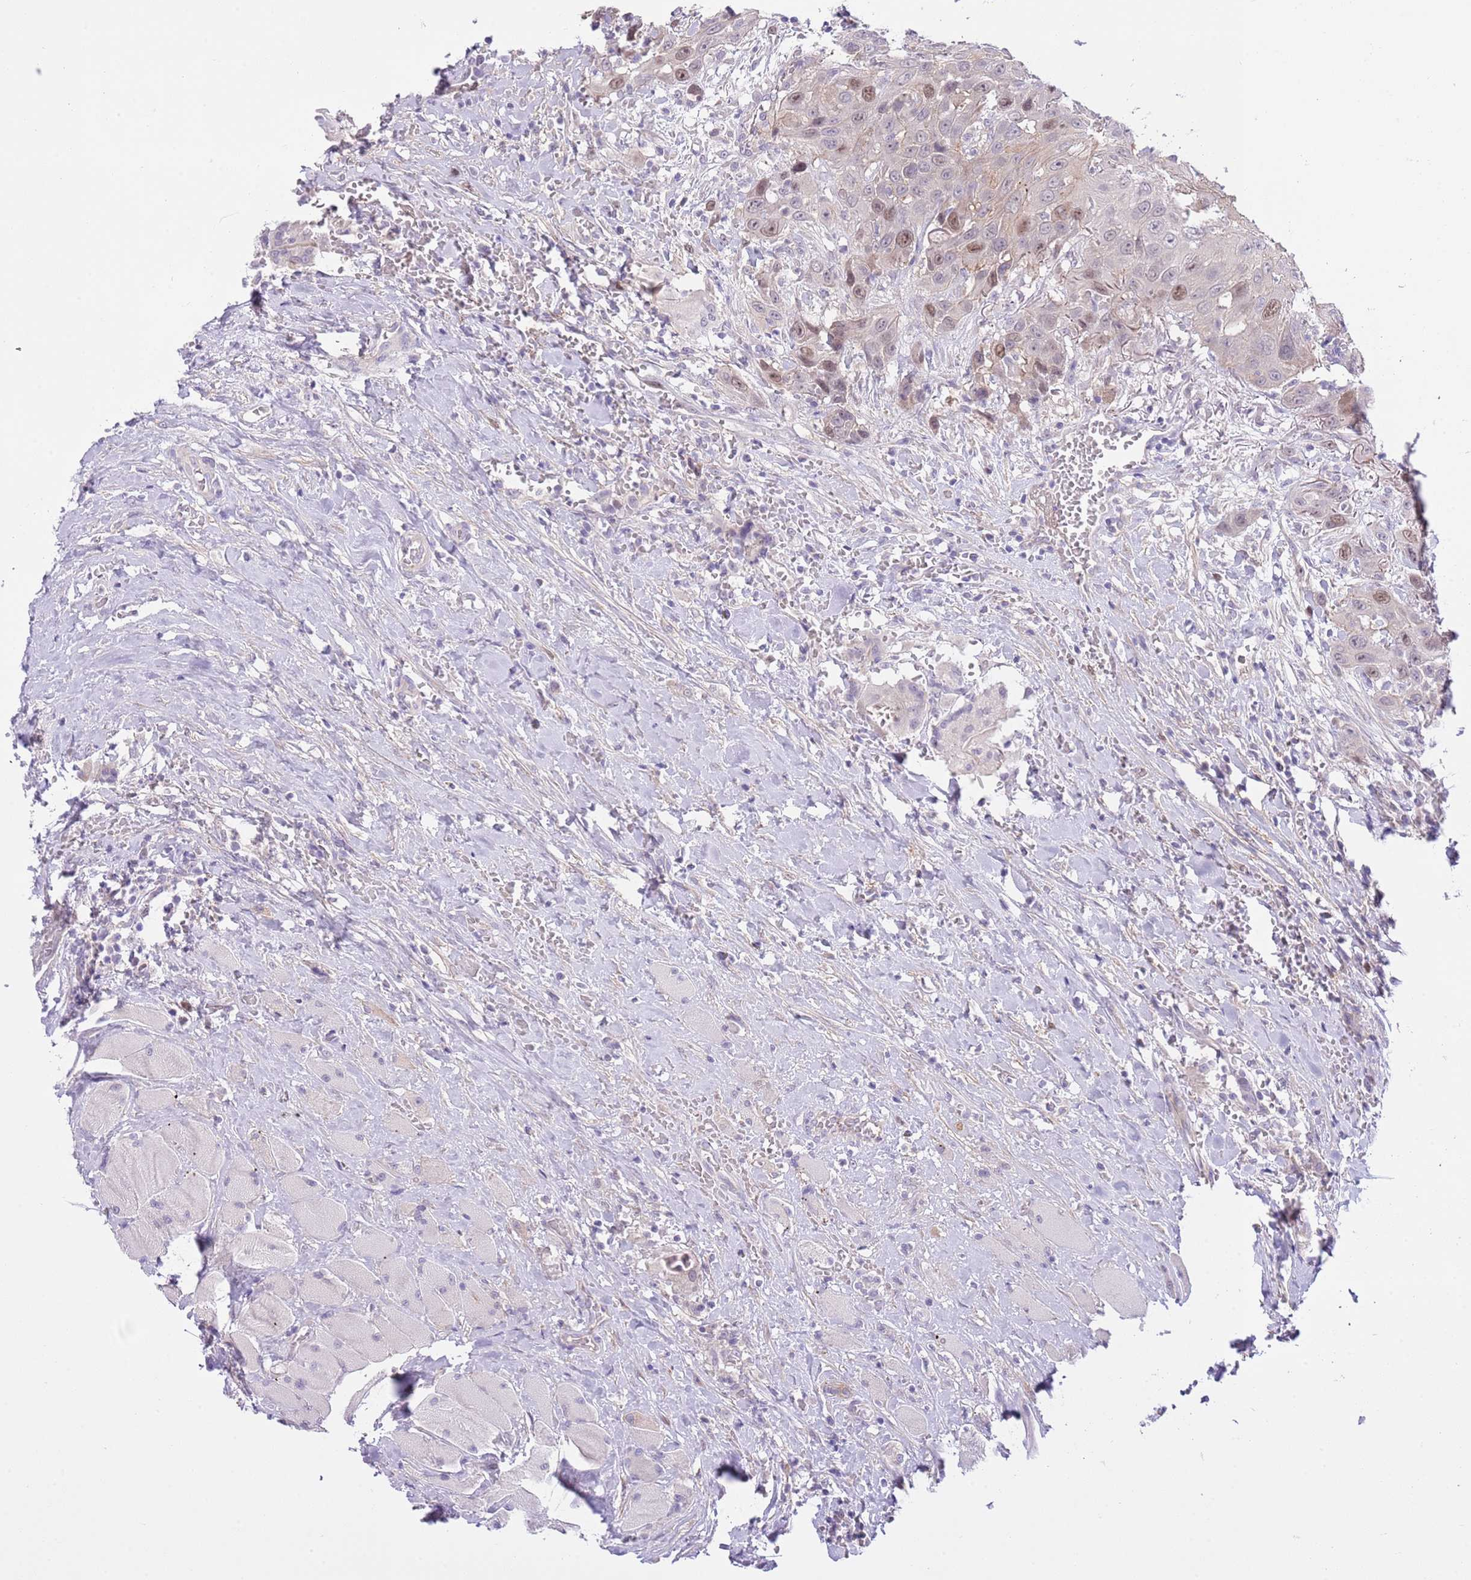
{"staining": {"intensity": "moderate", "quantity": "25%-75%", "location": "nuclear"}, "tissue": "head and neck cancer", "cell_type": "Tumor cells", "image_type": "cancer", "snomed": [{"axis": "morphology", "description": "Squamous cell carcinoma, NOS"}, {"axis": "topography", "description": "Head-Neck"}], "caption": "Tumor cells exhibit medium levels of moderate nuclear expression in approximately 25%-75% of cells in squamous cell carcinoma (head and neck). (IHC, brightfield microscopy, high magnification).", "gene": "FBRSL1", "patient": {"sex": "male", "age": 81}}